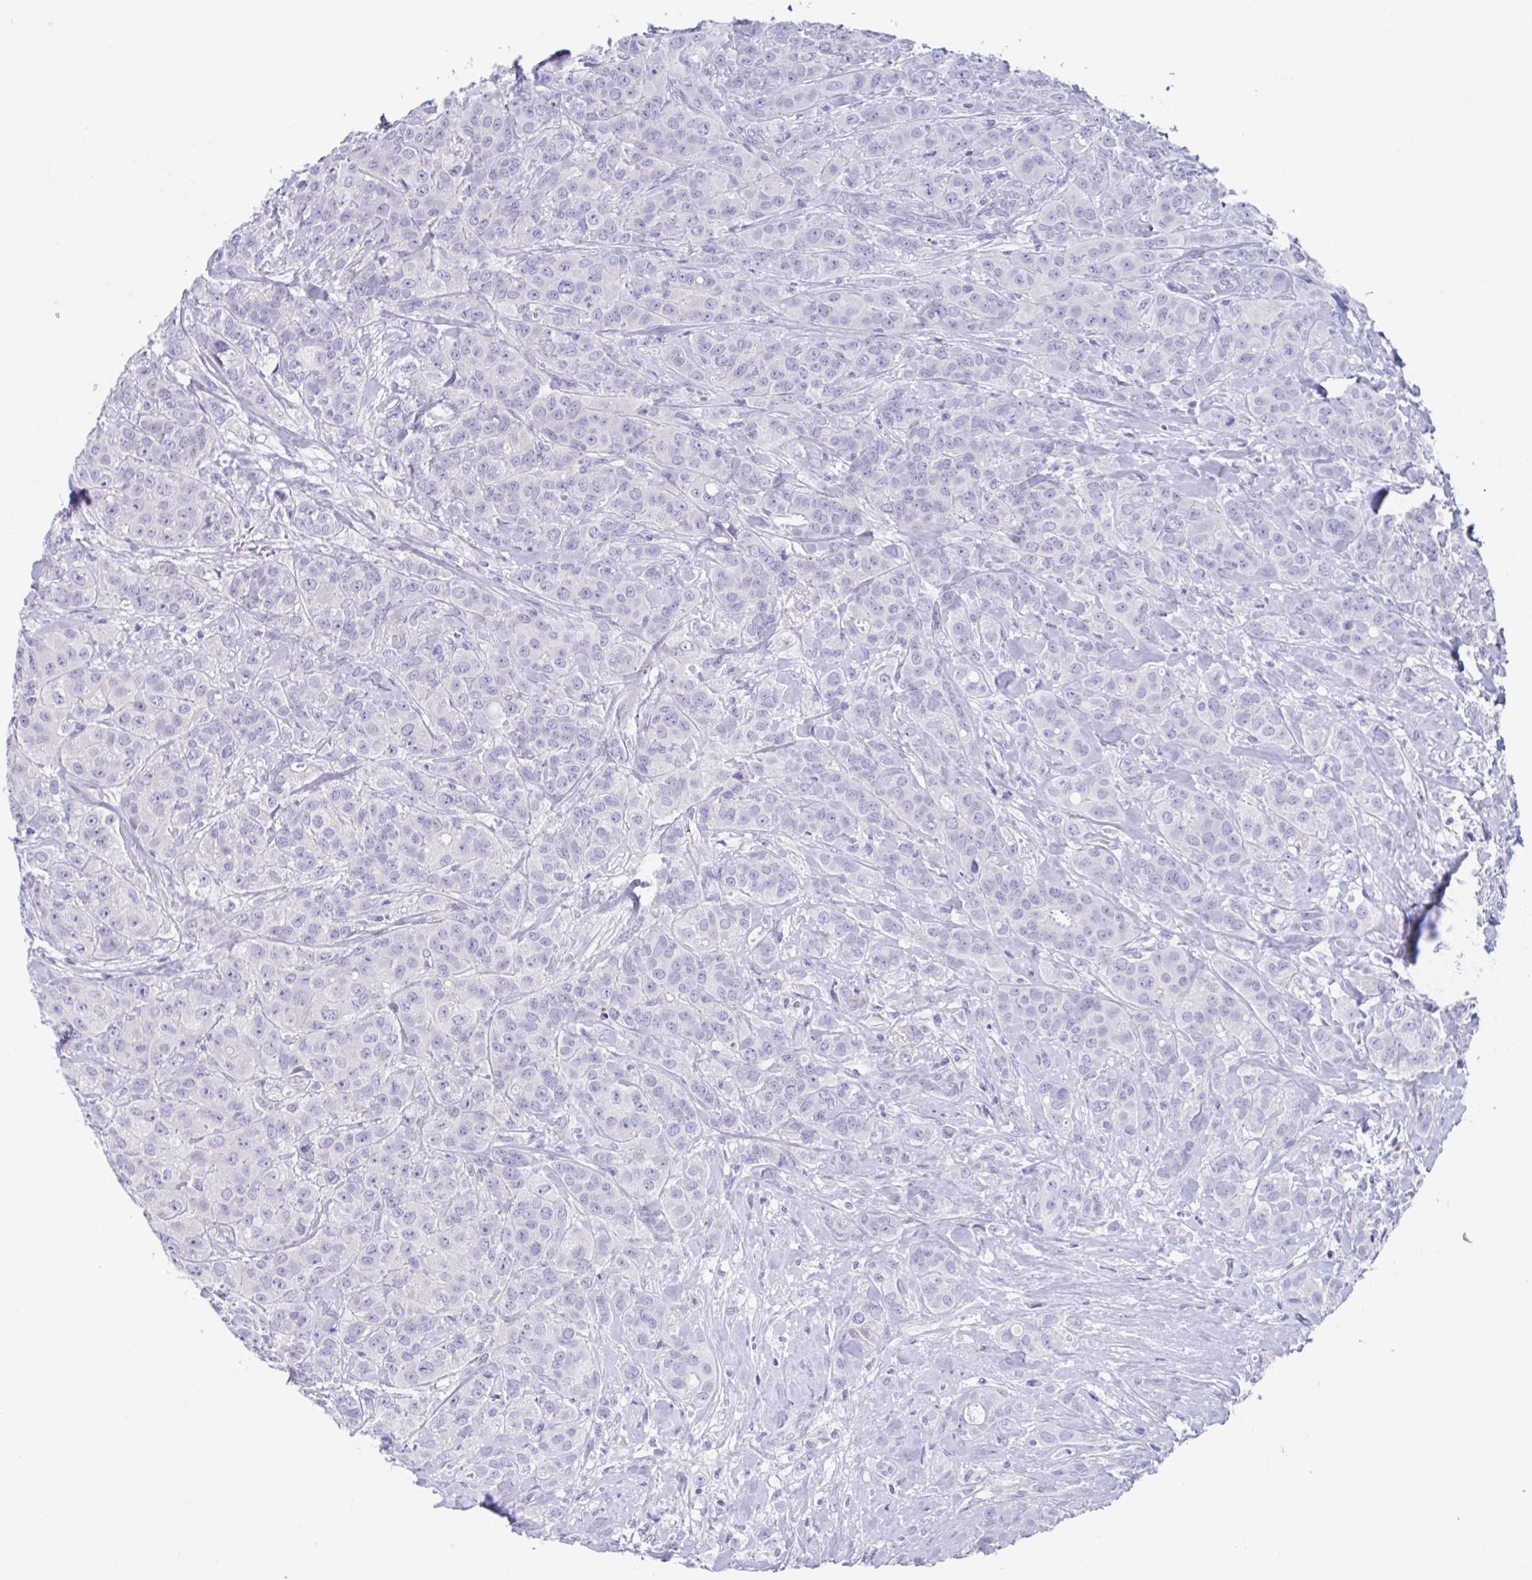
{"staining": {"intensity": "negative", "quantity": "none", "location": "none"}, "tissue": "breast cancer", "cell_type": "Tumor cells", "image_type": "cancer", "snomed": [{"axis": "morphology", "description": "Normal tissue, NOS"}, {"axis": "morphology", "description": "Duct carcinoma"}, {"axis": "topography", "description": "Breast"}], "caption": "Invasive ductal carcinoma (breast) was stained to show a protein in brown. There is no significant expression in tumor cells.", "gene": "ZNHIT2", "patient": {"sex": "female", "age": 43}}